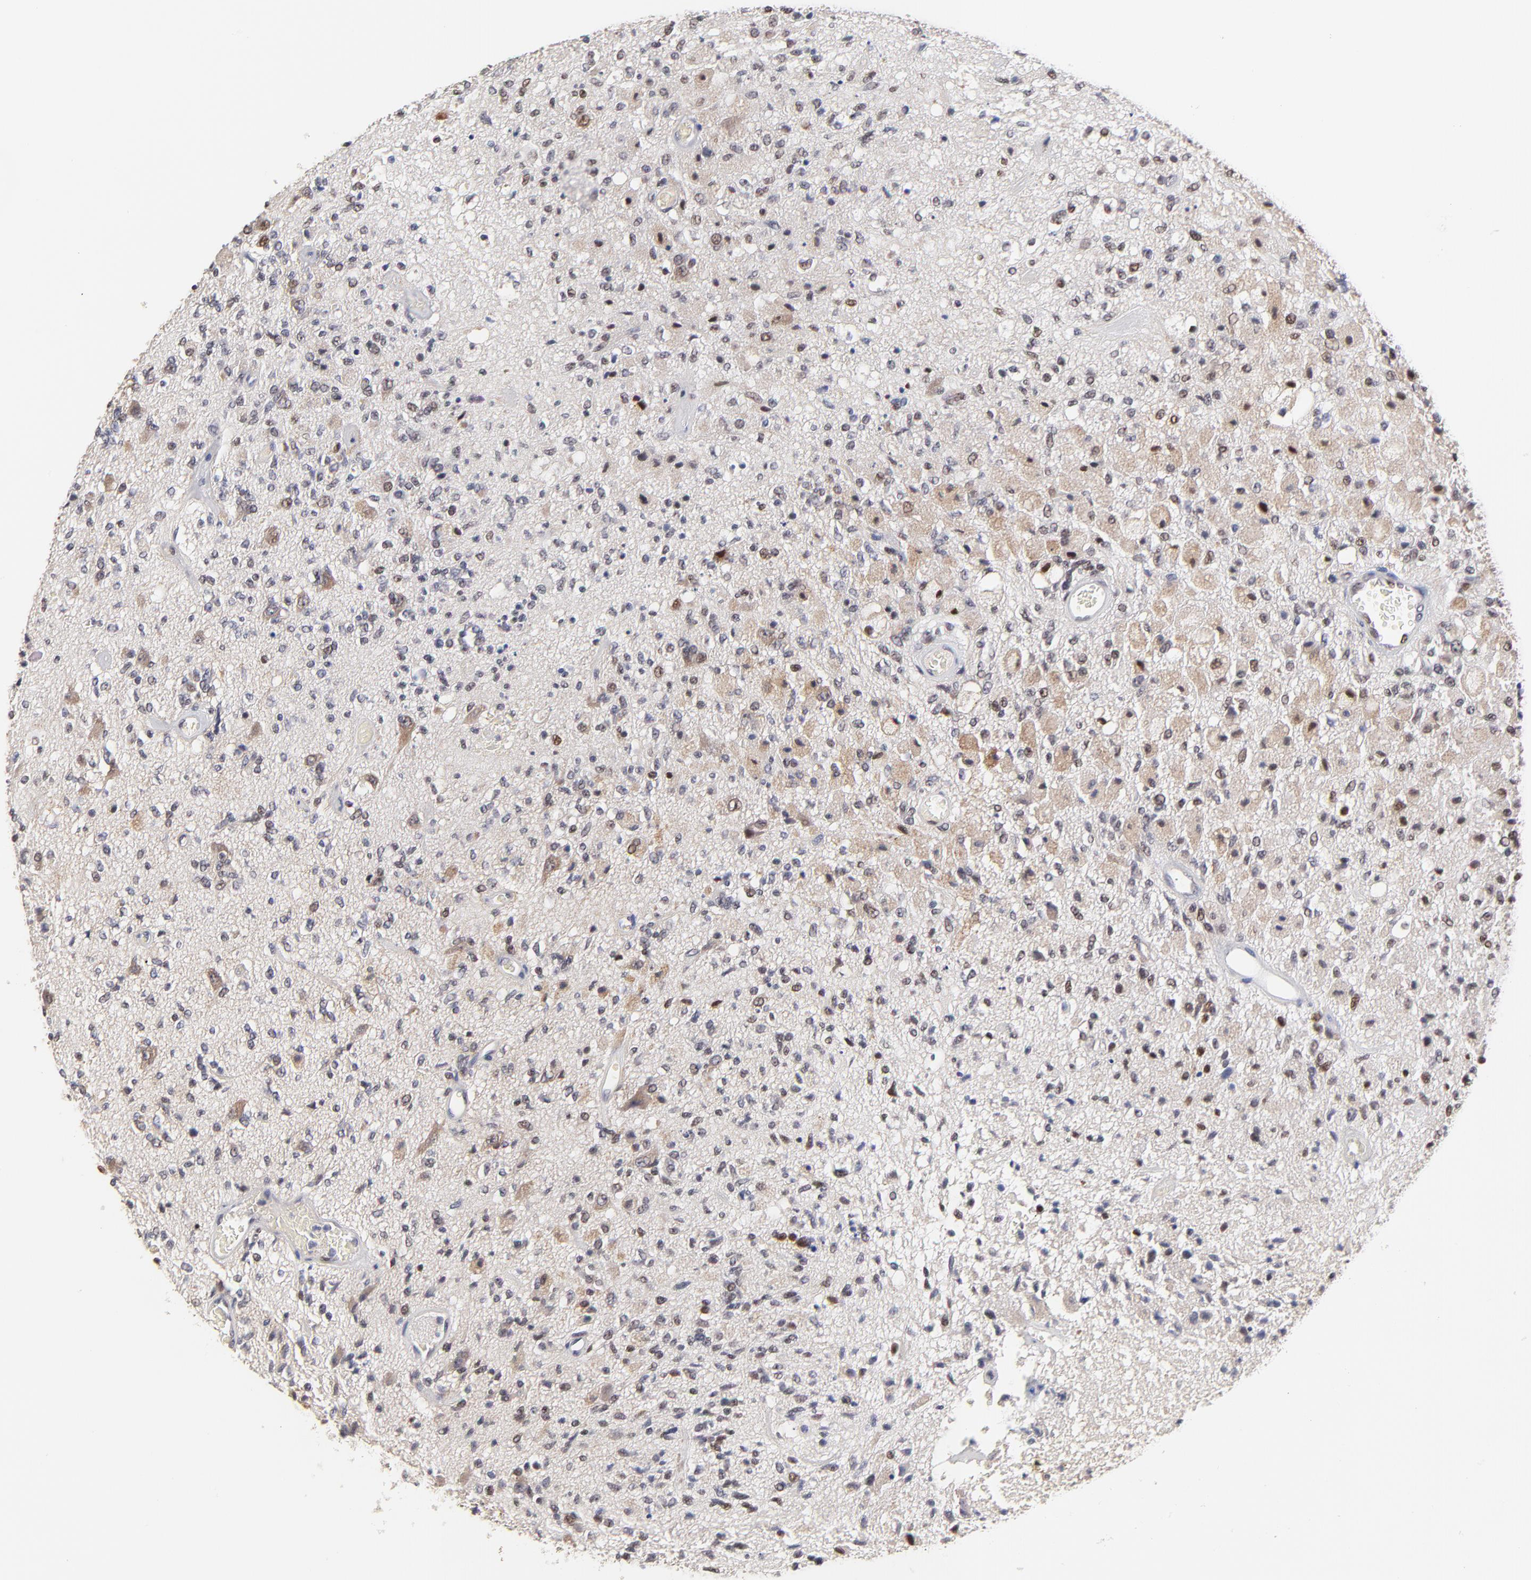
{"staining": {"intensity": "weak", "quantity": "25%-75%", "location": "nuclear"}, "tissue": "glioma", "cell_type": "Tumor cells", "image_type": "cancer", "snomed": [{"axis": "morphology", "description": "Normal tissue, NOS"}, {"axis": "morphology", "description": "Glioma, malignant, High grade"}, {"axis": "topography", "description": "Cerebral cortex"}], "caption": "Malignant glioma (high-grade) tissue demonstrates weak nuclear positivity in approximately 25%-75% of tumor cells", "gene": "OGFOD1", "patient": {"sex": "male", "age": 77}}